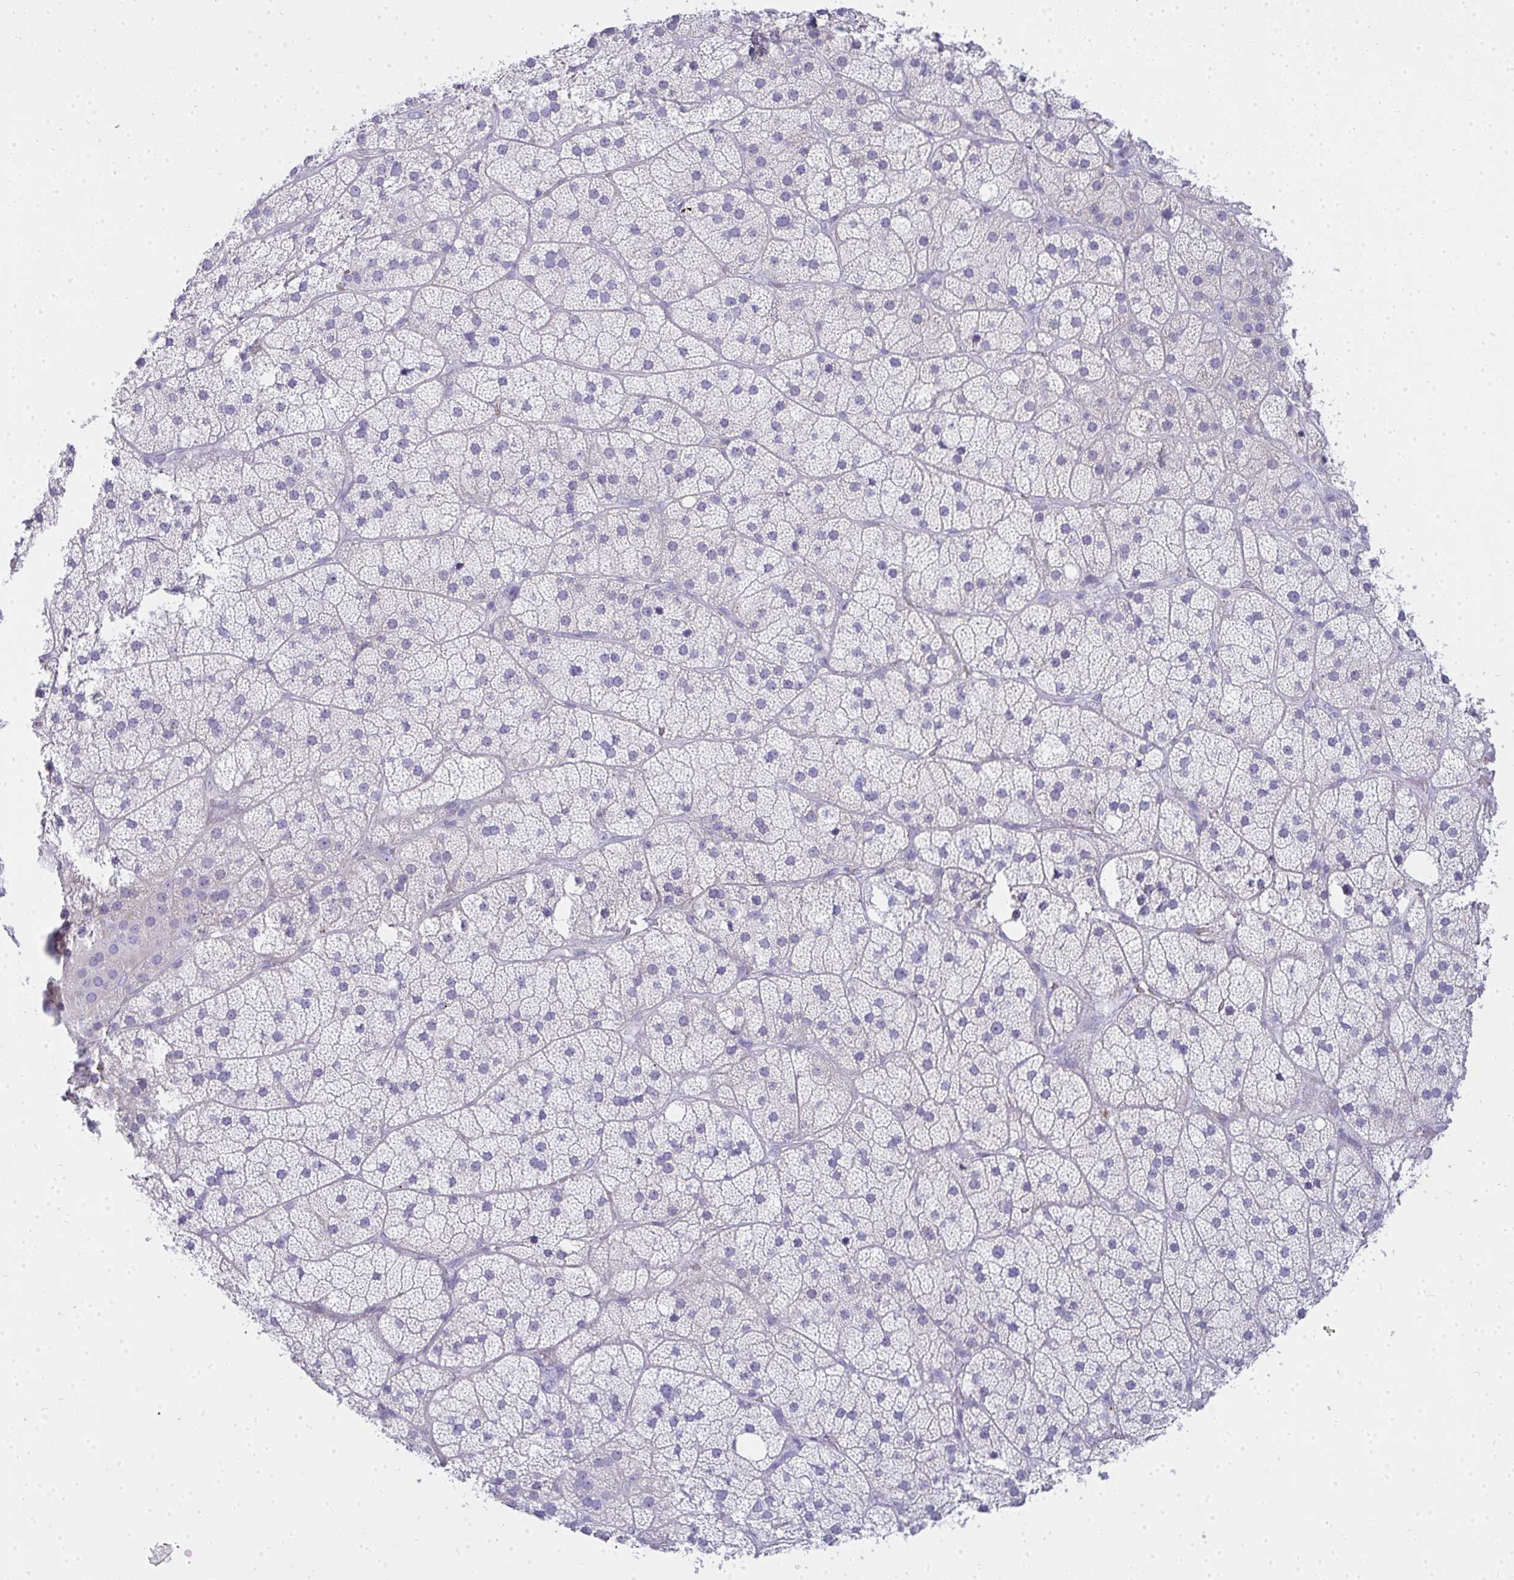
{"staining": {"intensity": "negative", "quantity": "none", "location": "none"}, "tissue": "adrenal gland", "cell_type": "Glandular cells", "image_type": "normal", "snomed": [{"axis": "morphology", "description": "Normal tissue, NOS"}, {"axis": "topography", "description": "Adrenal gland"}], "caption": "Glandular cells show no significant protein positivity in benign adrenal gland.", "gene": "ZNF182", "patient": {"sex": "male", "age": 57}}